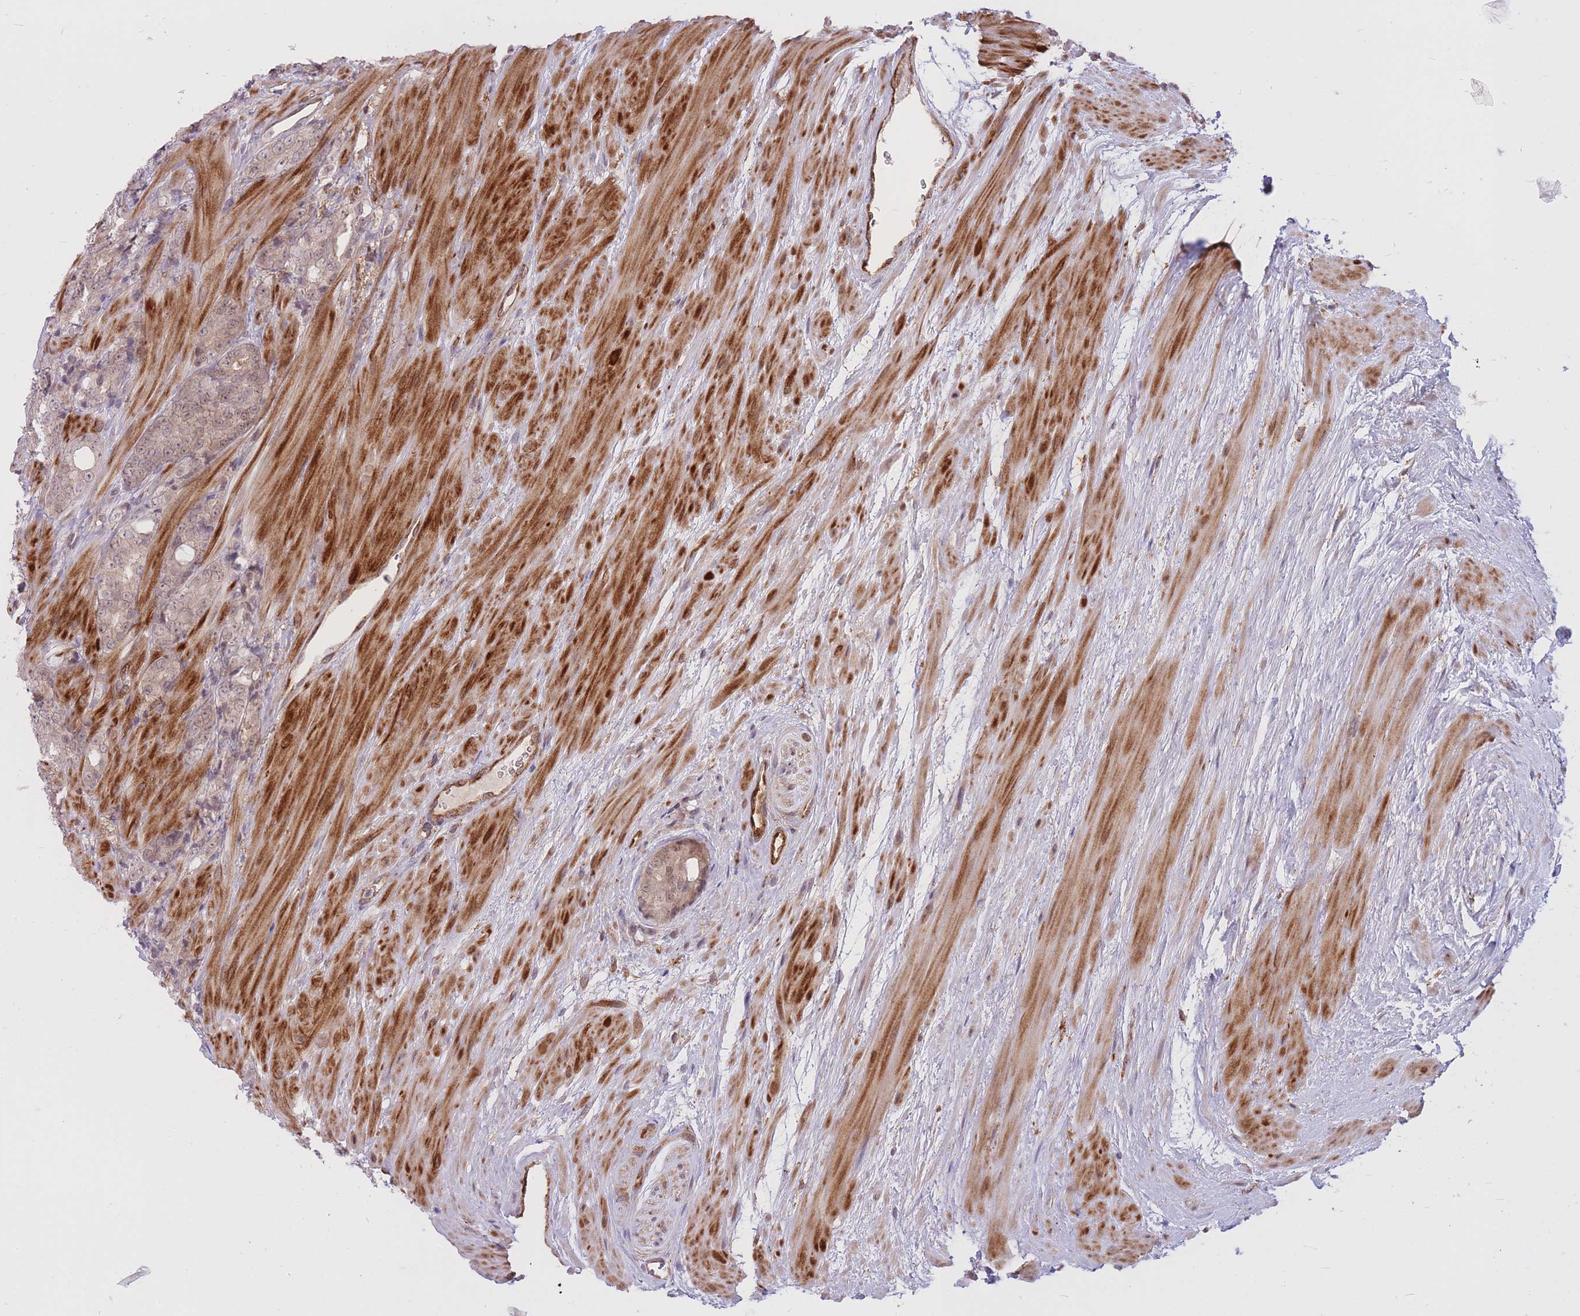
{"staining": {"intensity": "weak", "quantity": "<25%", "location": "cytoplasmic/membranous,nuclear"}, "tissue": "prostate cancer", "cell_type": "Tumor cells", "image_type": "cancer", "snomed": [{"axis": "morphology", "description": "Adenocarcinoma, High grade"}, {"axis": "topography", "description": "Prostate"}], "caption": "The image exhibits no significant expression in tumor cells of prostate adenocarcinoma (high-grade).", "gene": "TCF20", "patient": {"sex": "male", "age": 62}}